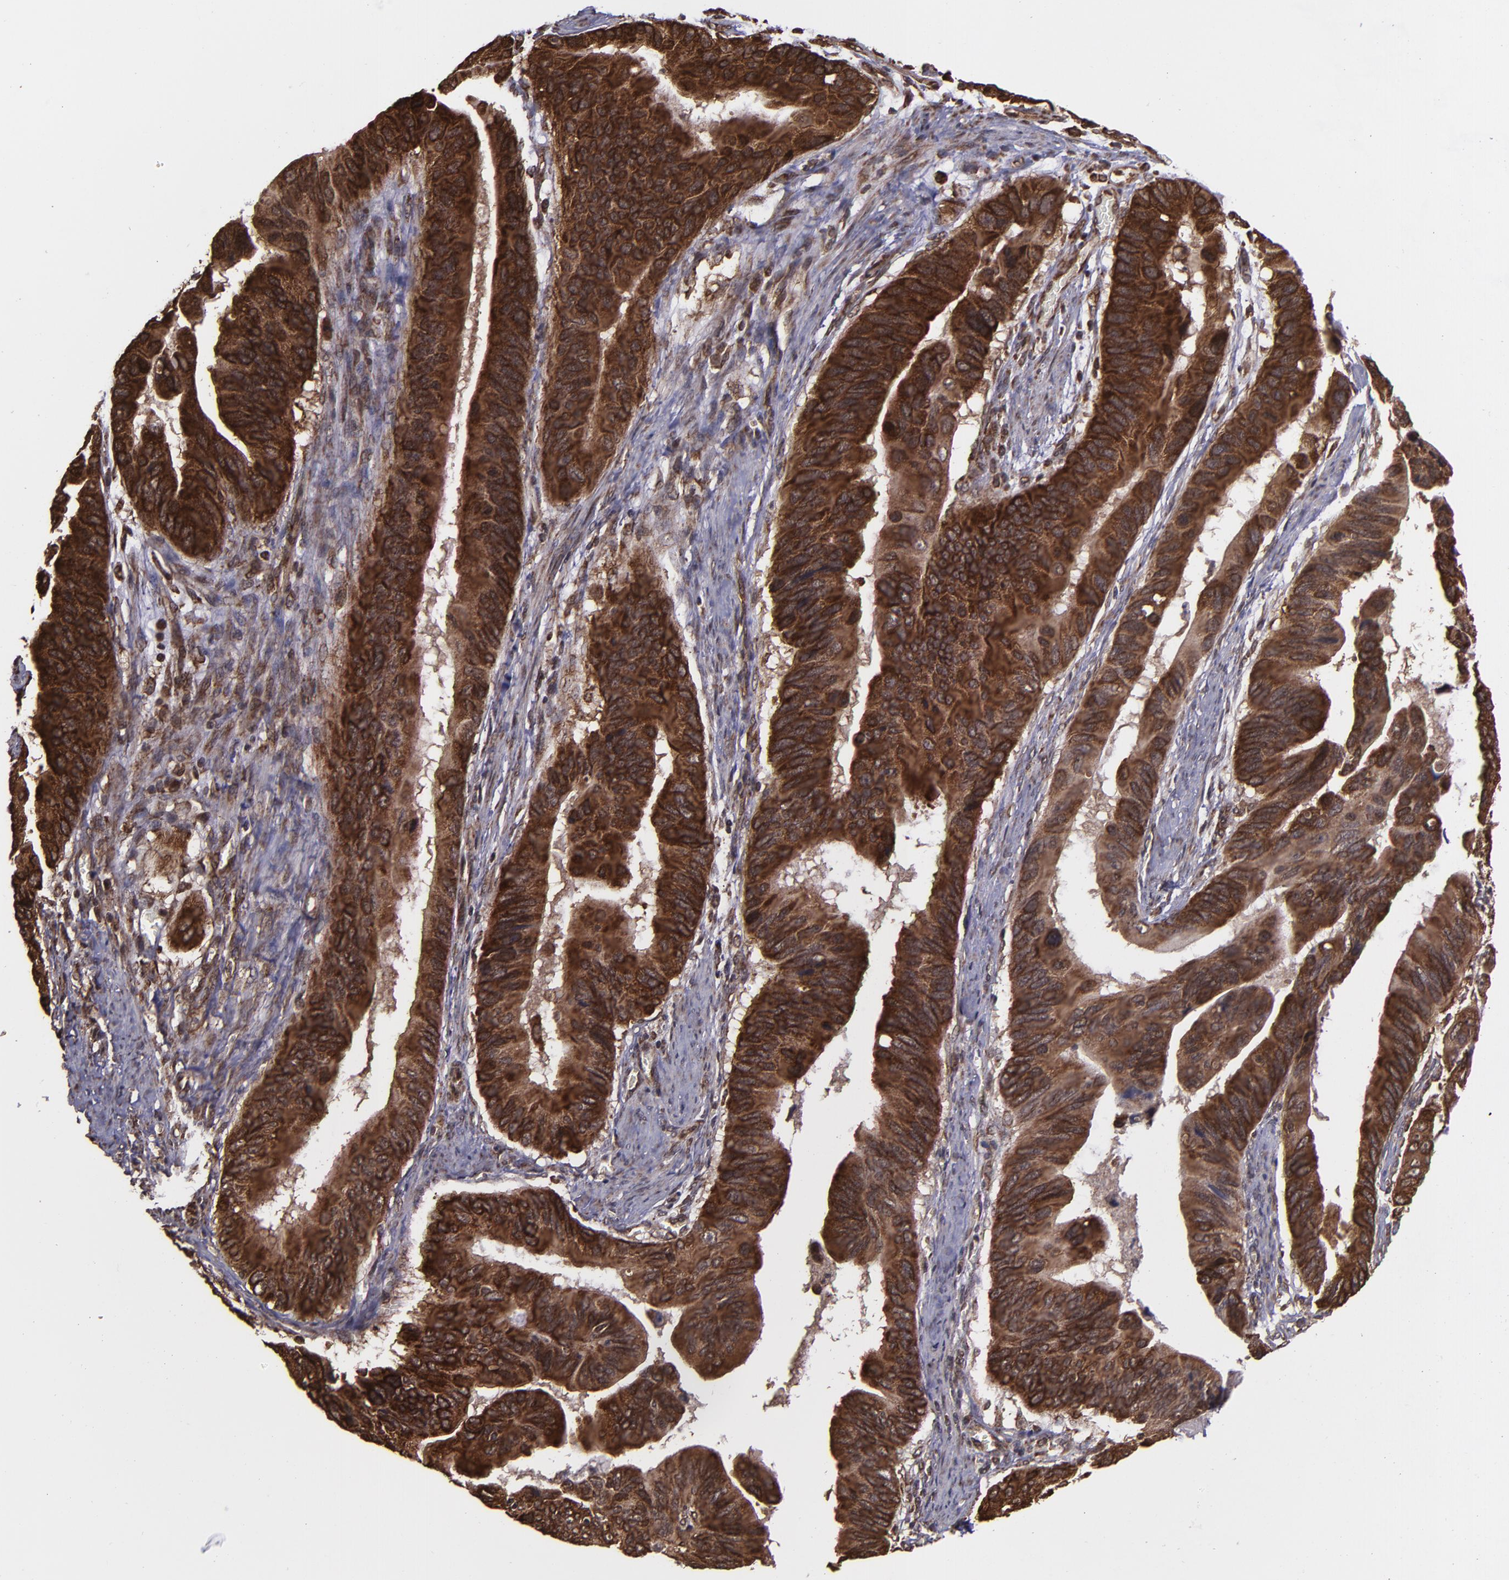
{"staining": {"intensity": "strong", "quantity": ">75%", "location": "cytoplasmic/membranous,nuclear"}, "tissue": "stomach cancer", "cell_type": "Tumor cells", "image_type": "cancer", "snomed": [{"axis": "morphology", "description": "Adenocarcinoma, NOS"}, {"axis": "topography", "description": "Stomach, upper"}], "caption": "Human adenocarcinoma (stomach) stained for a protein (brown) exhibits strong cytoplasmic/membranous and nuclear positive expression in approximately >75% of tumor cells.", "gene": "EIF4ENIF1", "patient": {"sex": "male", "age": 80}}